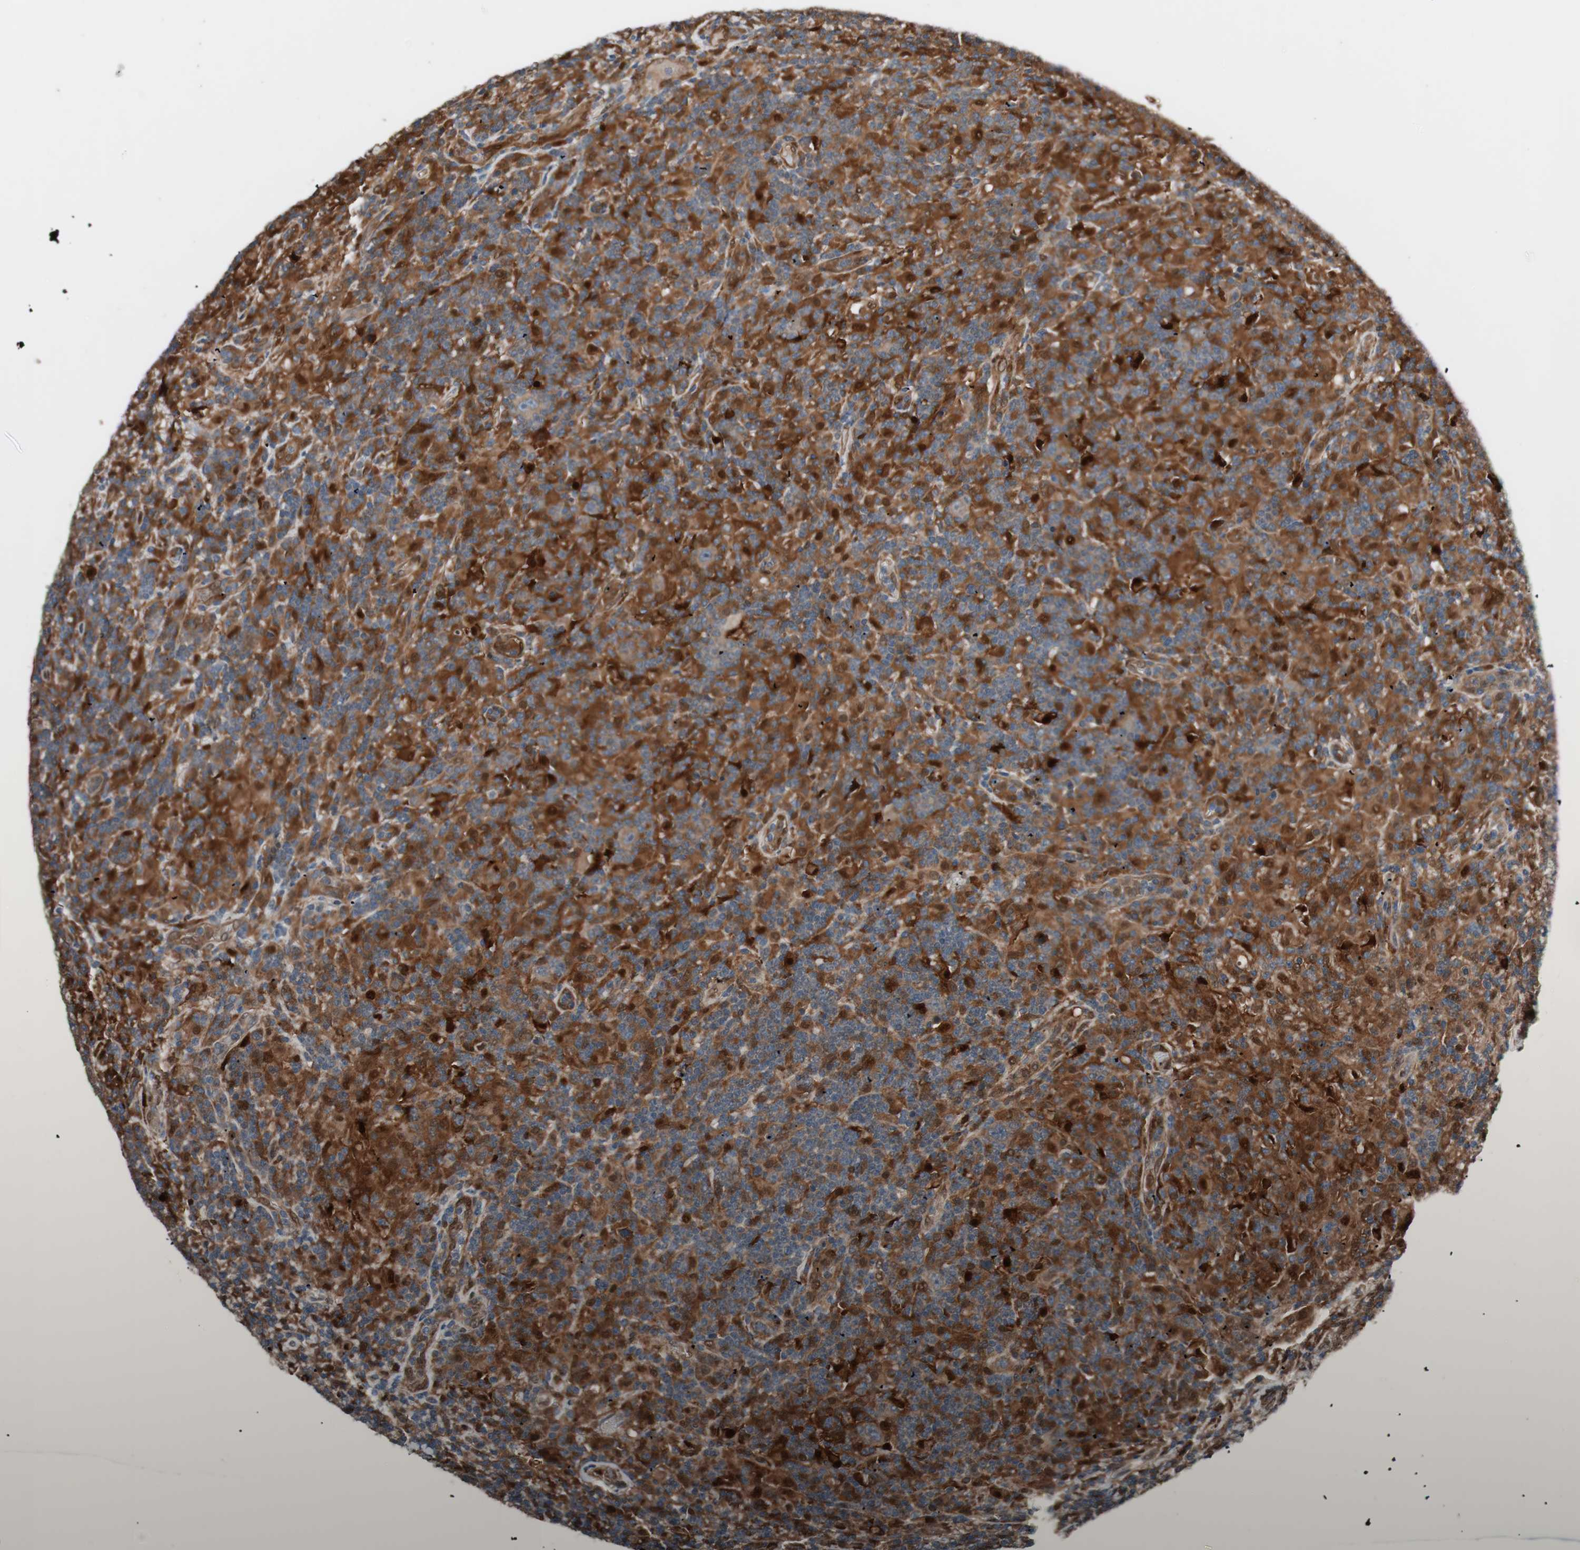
{"staining": {"intensity": "strong", "quantity": ">75%", "location": "cytoplasmic/membranous"}, "tissue": "lymphoma", "cell_type": "Tumor cells", "image_type": "cancer", "snomed": [{"axis": "morphology", "description": "Hodgkin's disease, NOS"}, {"axis": "topography", "description": "Lymph node"}], "caption": "IHC photomicrograph of human lymphoma stained for a protein (brown), which demonstrates high levels of strong cytoplasmic/membranous positivity in approximately >75% of tumor cells.", "gene": "FAAH", "patient": {"sex": "male", "age": 70}}